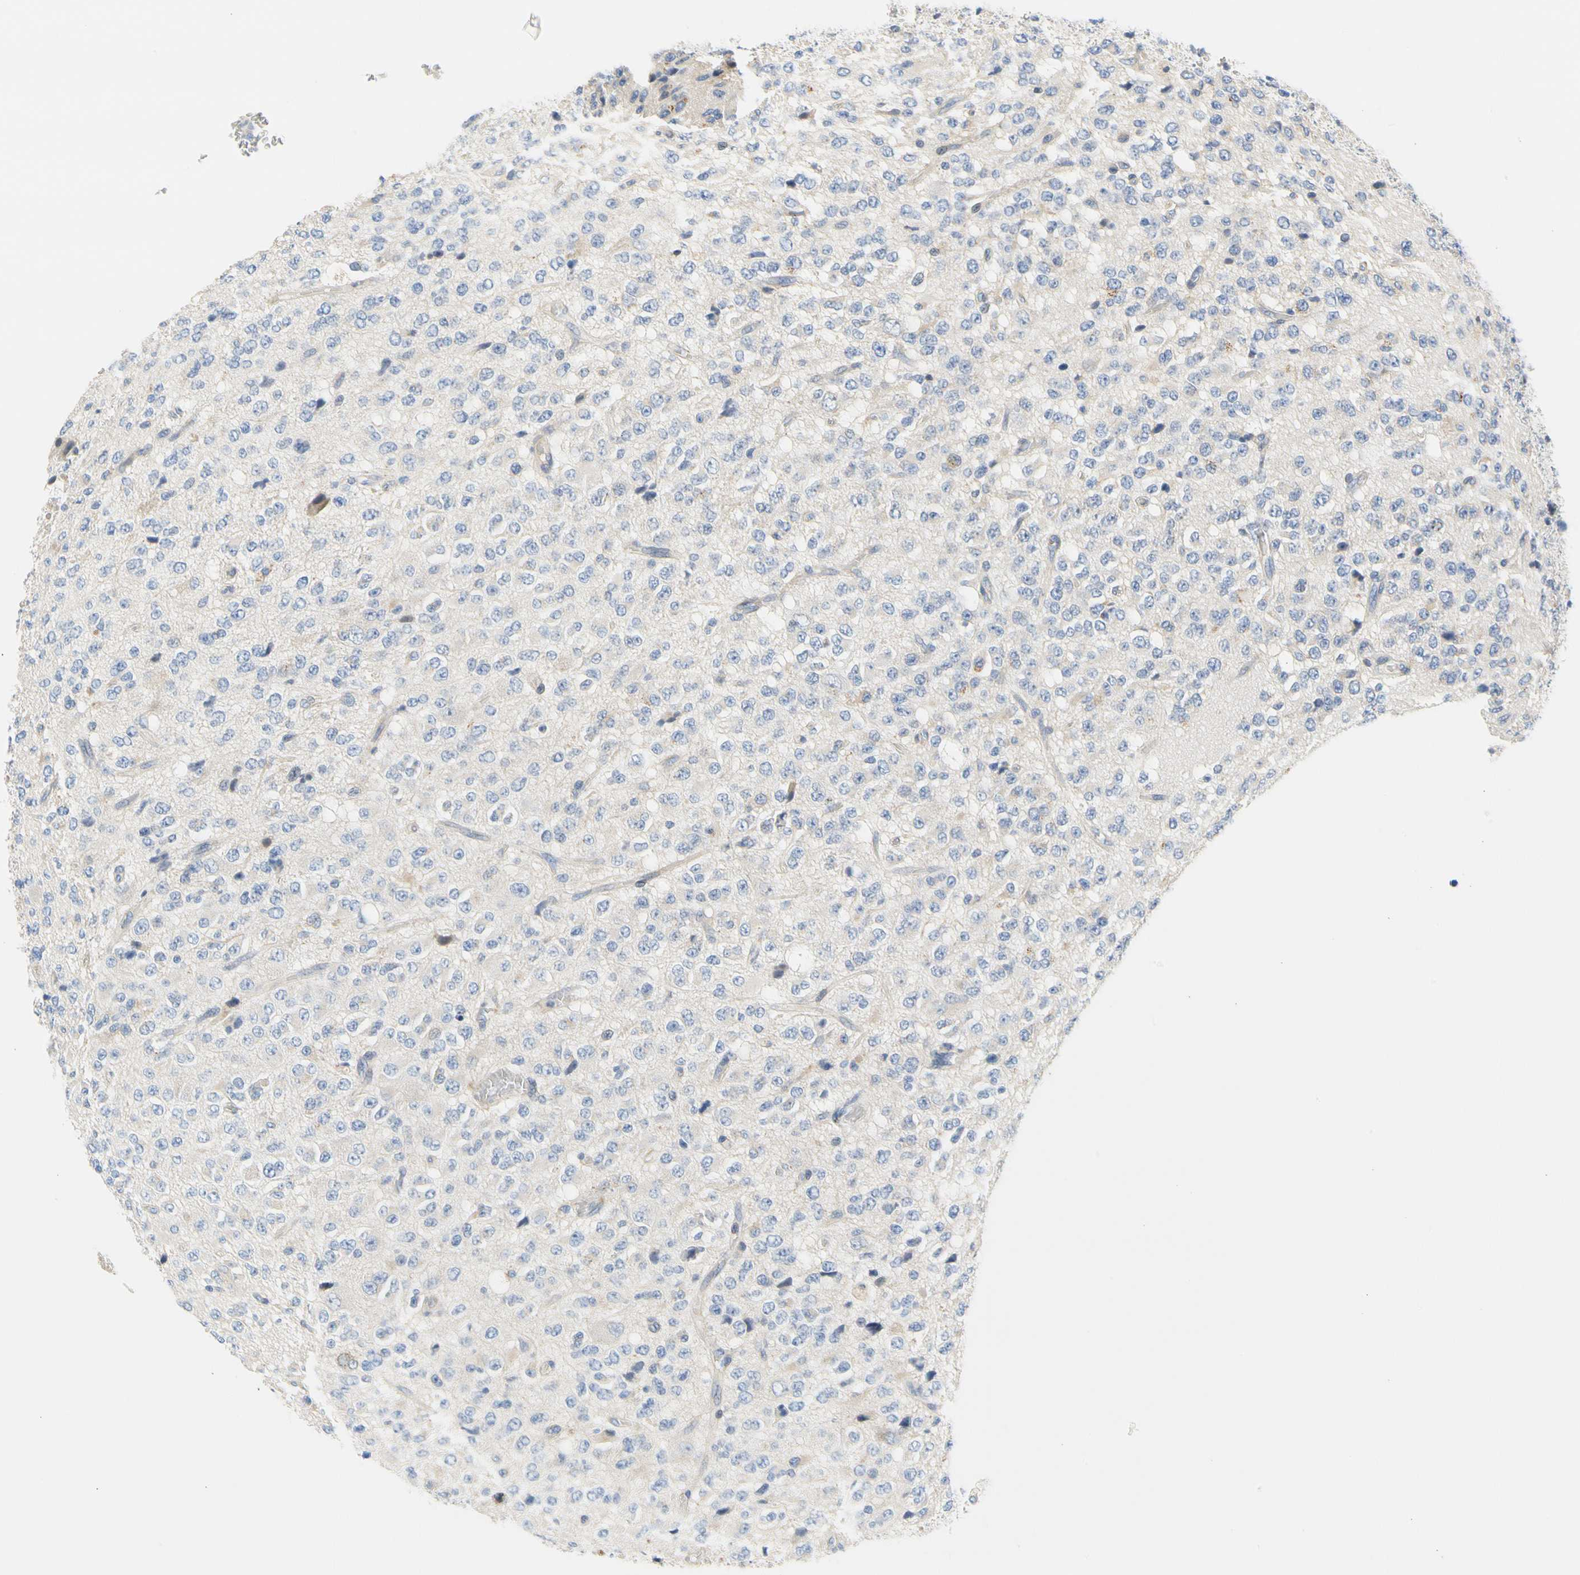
{"staining": {"intensity": "negative", "quantity": "none", "location": "none"}, "tissue": "glioma", "cell_type": "Tumor cells", "image_type": "cancer", "snomed": [{"axis": "morphology", "description": "Glioma, malignant, High grade"}, {"axis": "topography", "description": "pancreas cauda"}], "caption": "IHC histopathology image of neoplastic tissue: malignant glioma (high-grade) stained with DAB exhibits no significant protein positivity in tumor cells.", "gene": "ZNF236", "patient": {"sex": "male", "age": 60}}